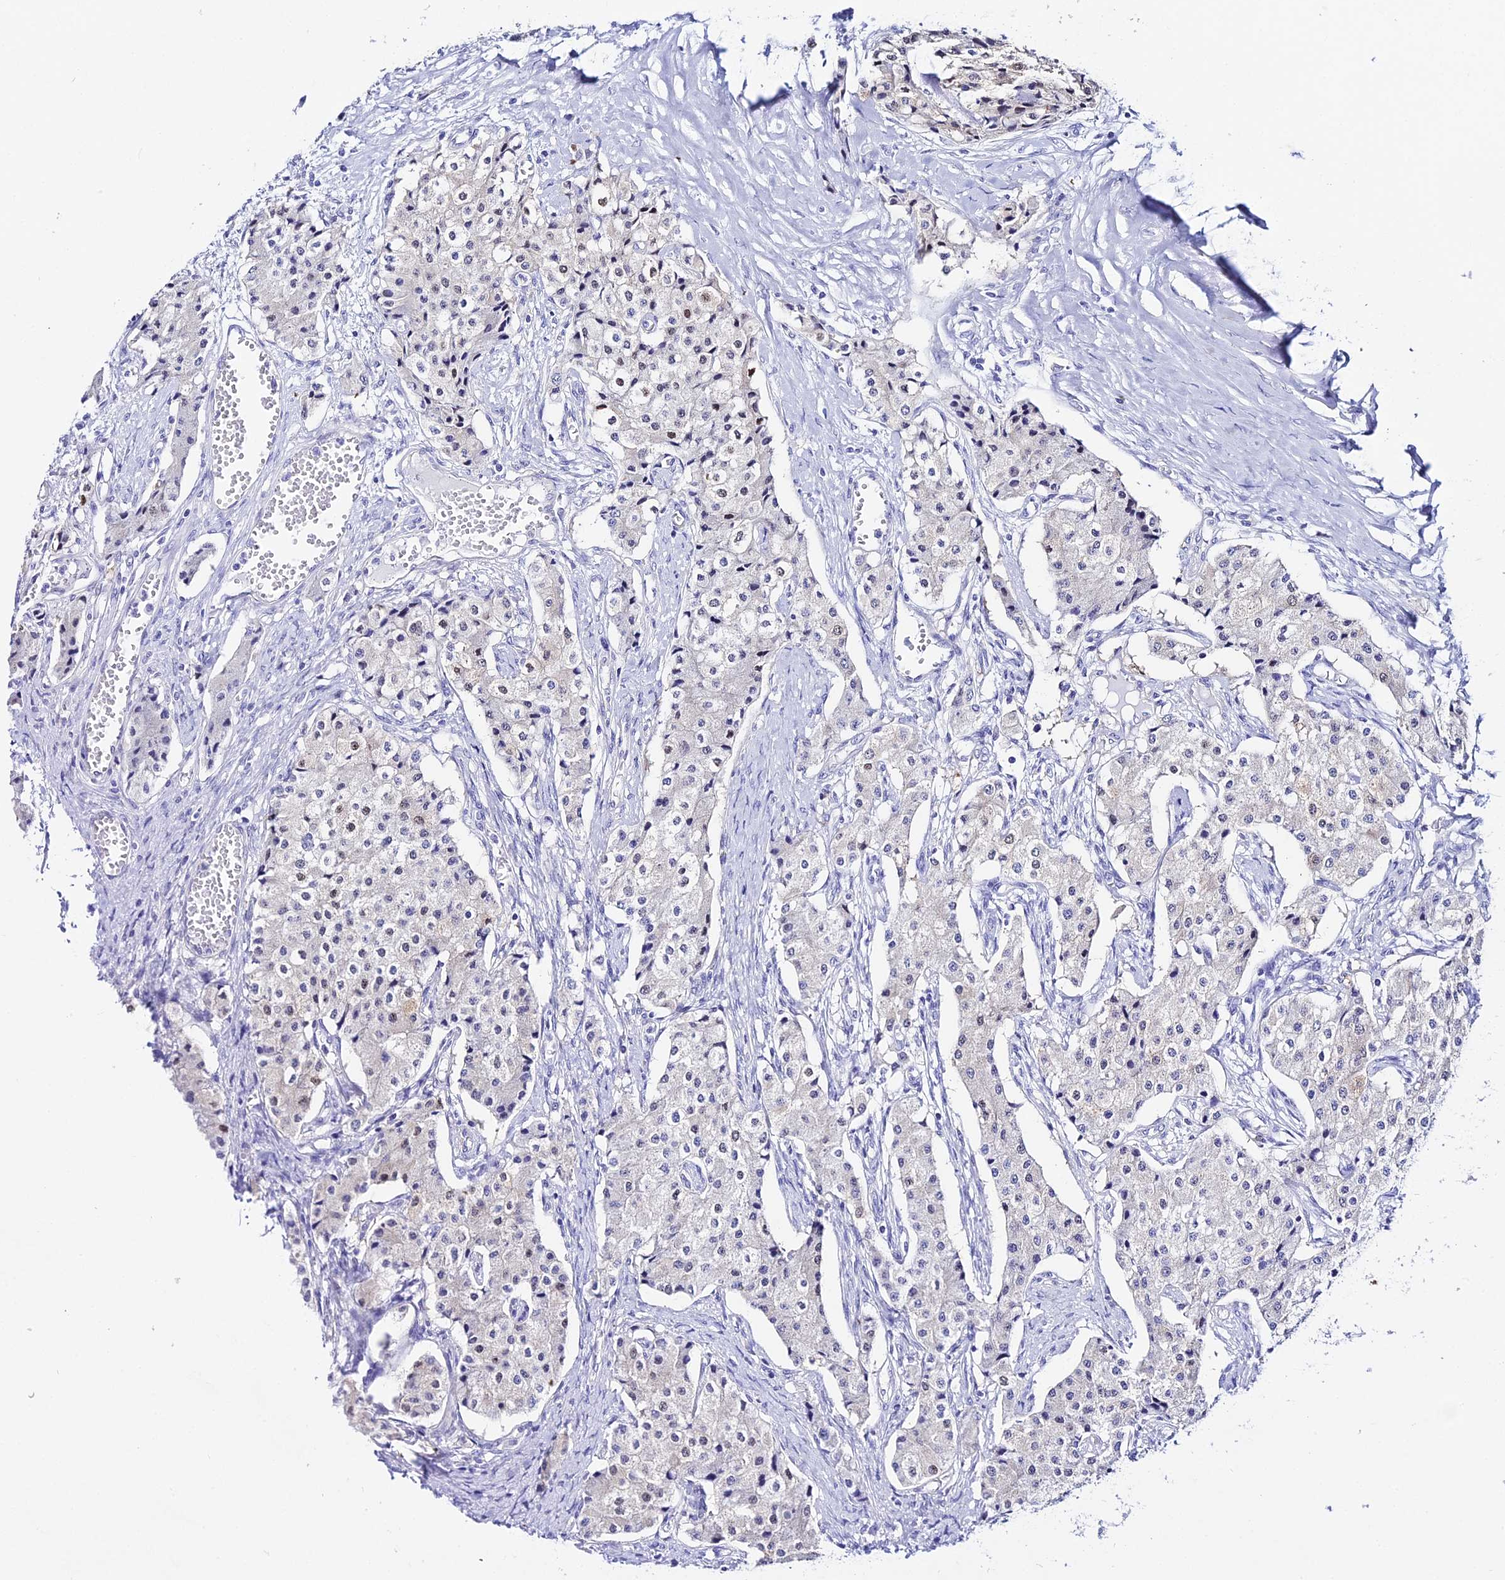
{"staining": {"intensity": "negative", "quantity": "none", "location": "none"}, "tissue": "carcinoid", "cell_type": "Tumor cells", "image_type": "cancer", "snomed": [{"axis": "morphology", "description": "Carcinoid, malignant, NOS"}, {"axis": "topography", "description": "Colon"}], "caption": "Human carcinoid stained for a protein using immunohistochemistry (IHC) shows no positivity in tumor cells.", "gene": "ATG16L2", "patient": {"sex": "female", "age": 52}}